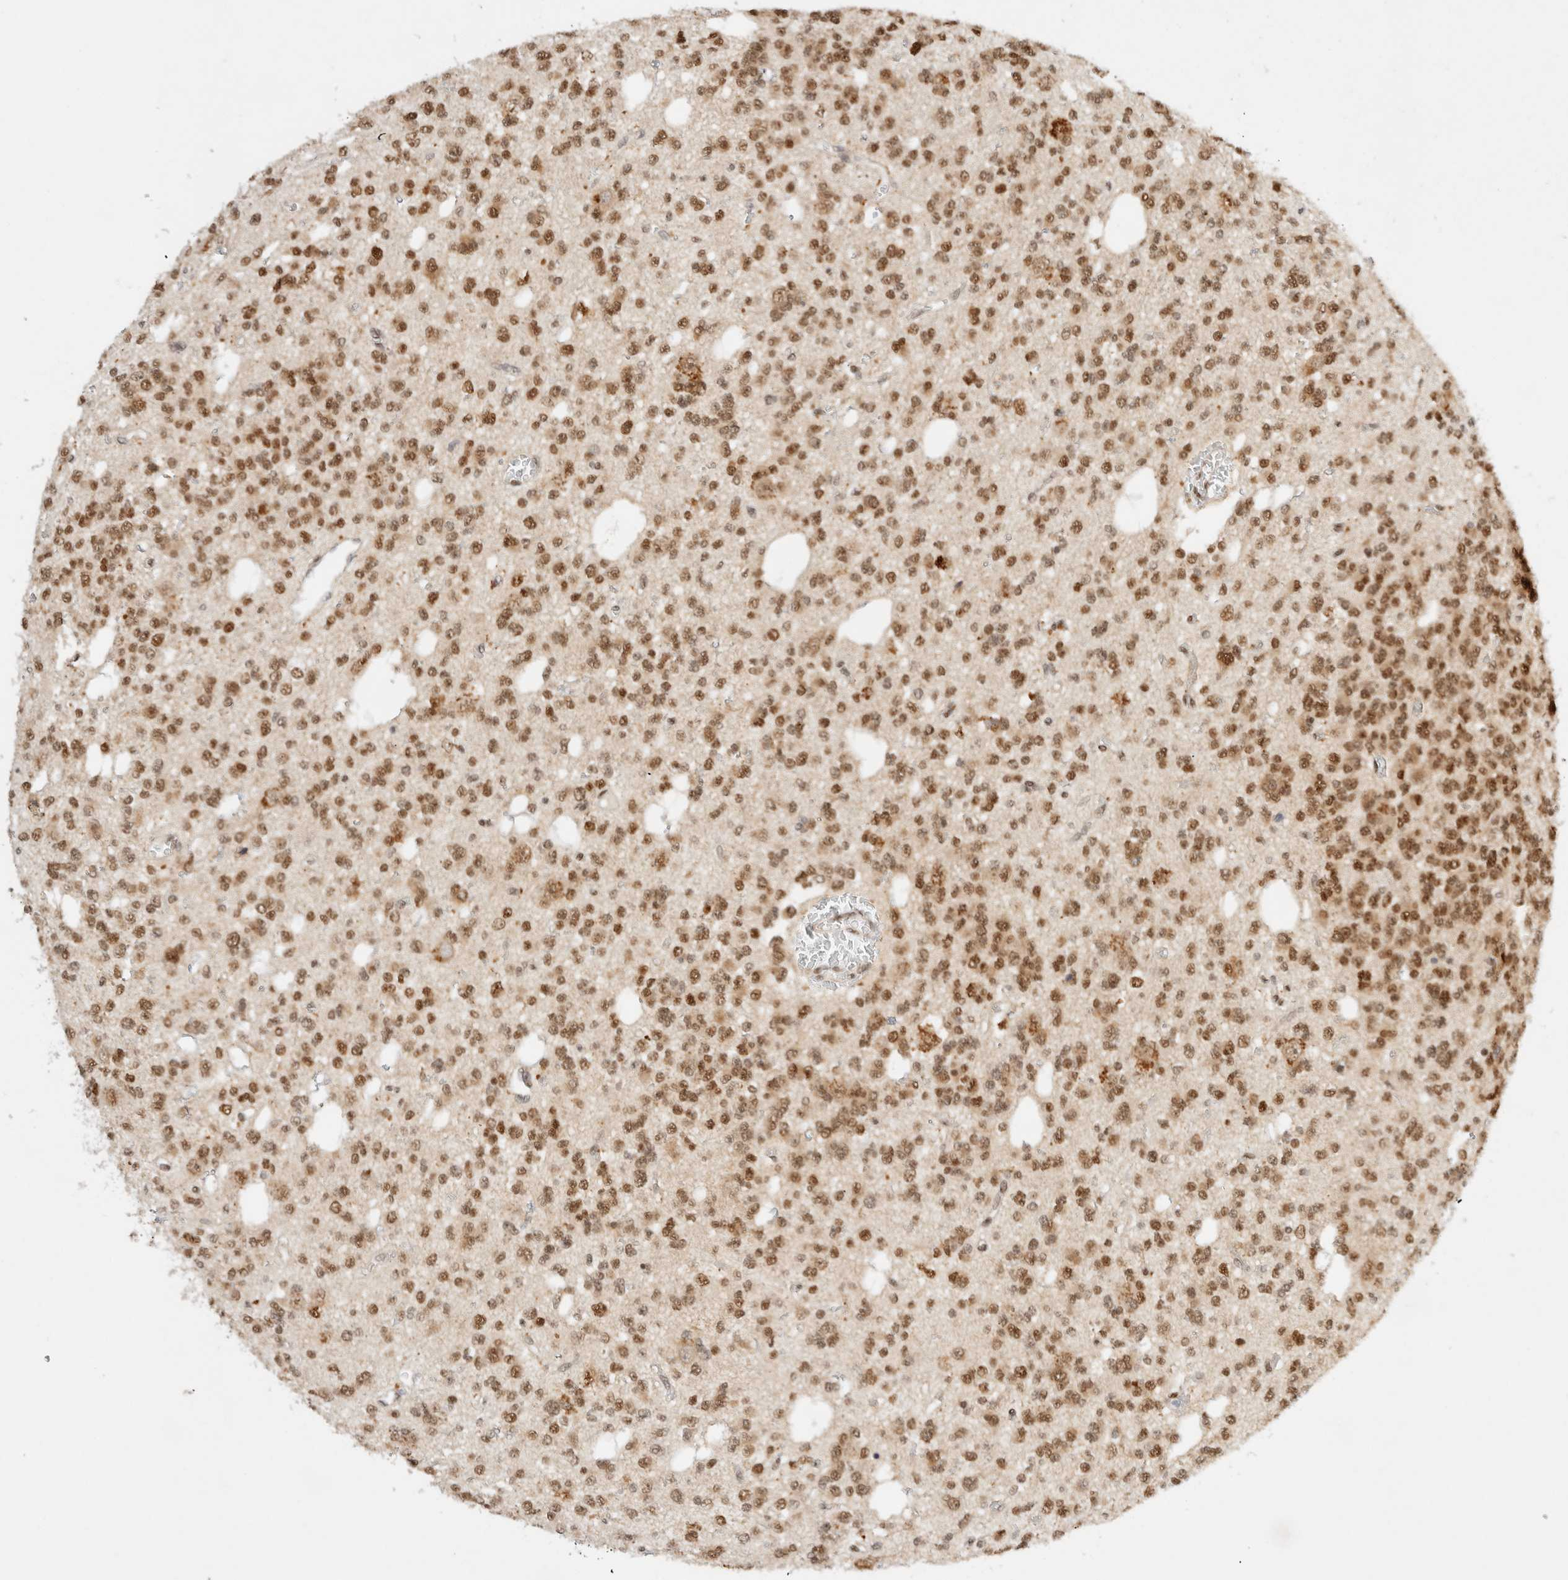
{"staining": {"intensity": "strong", "quantity": ">75%", "location": "nuclear"}, "tissue": "glioma", "cell_type": "Tumor cells", "image_type": "cancer", "snomed": [{"axis": "morphology", "description": "Glioma, malignant, Low grade"}, {"axis": "topography", "description": "Brain"}], "caption": "Immunohistochemistry (DAB) staining of malignant low-grade glioma exhibits strong nuclear protein positivity in approximately >75% of tumor cells.", "gene": "GTF2I", "patient": {"sex": "male", "age": 38}}